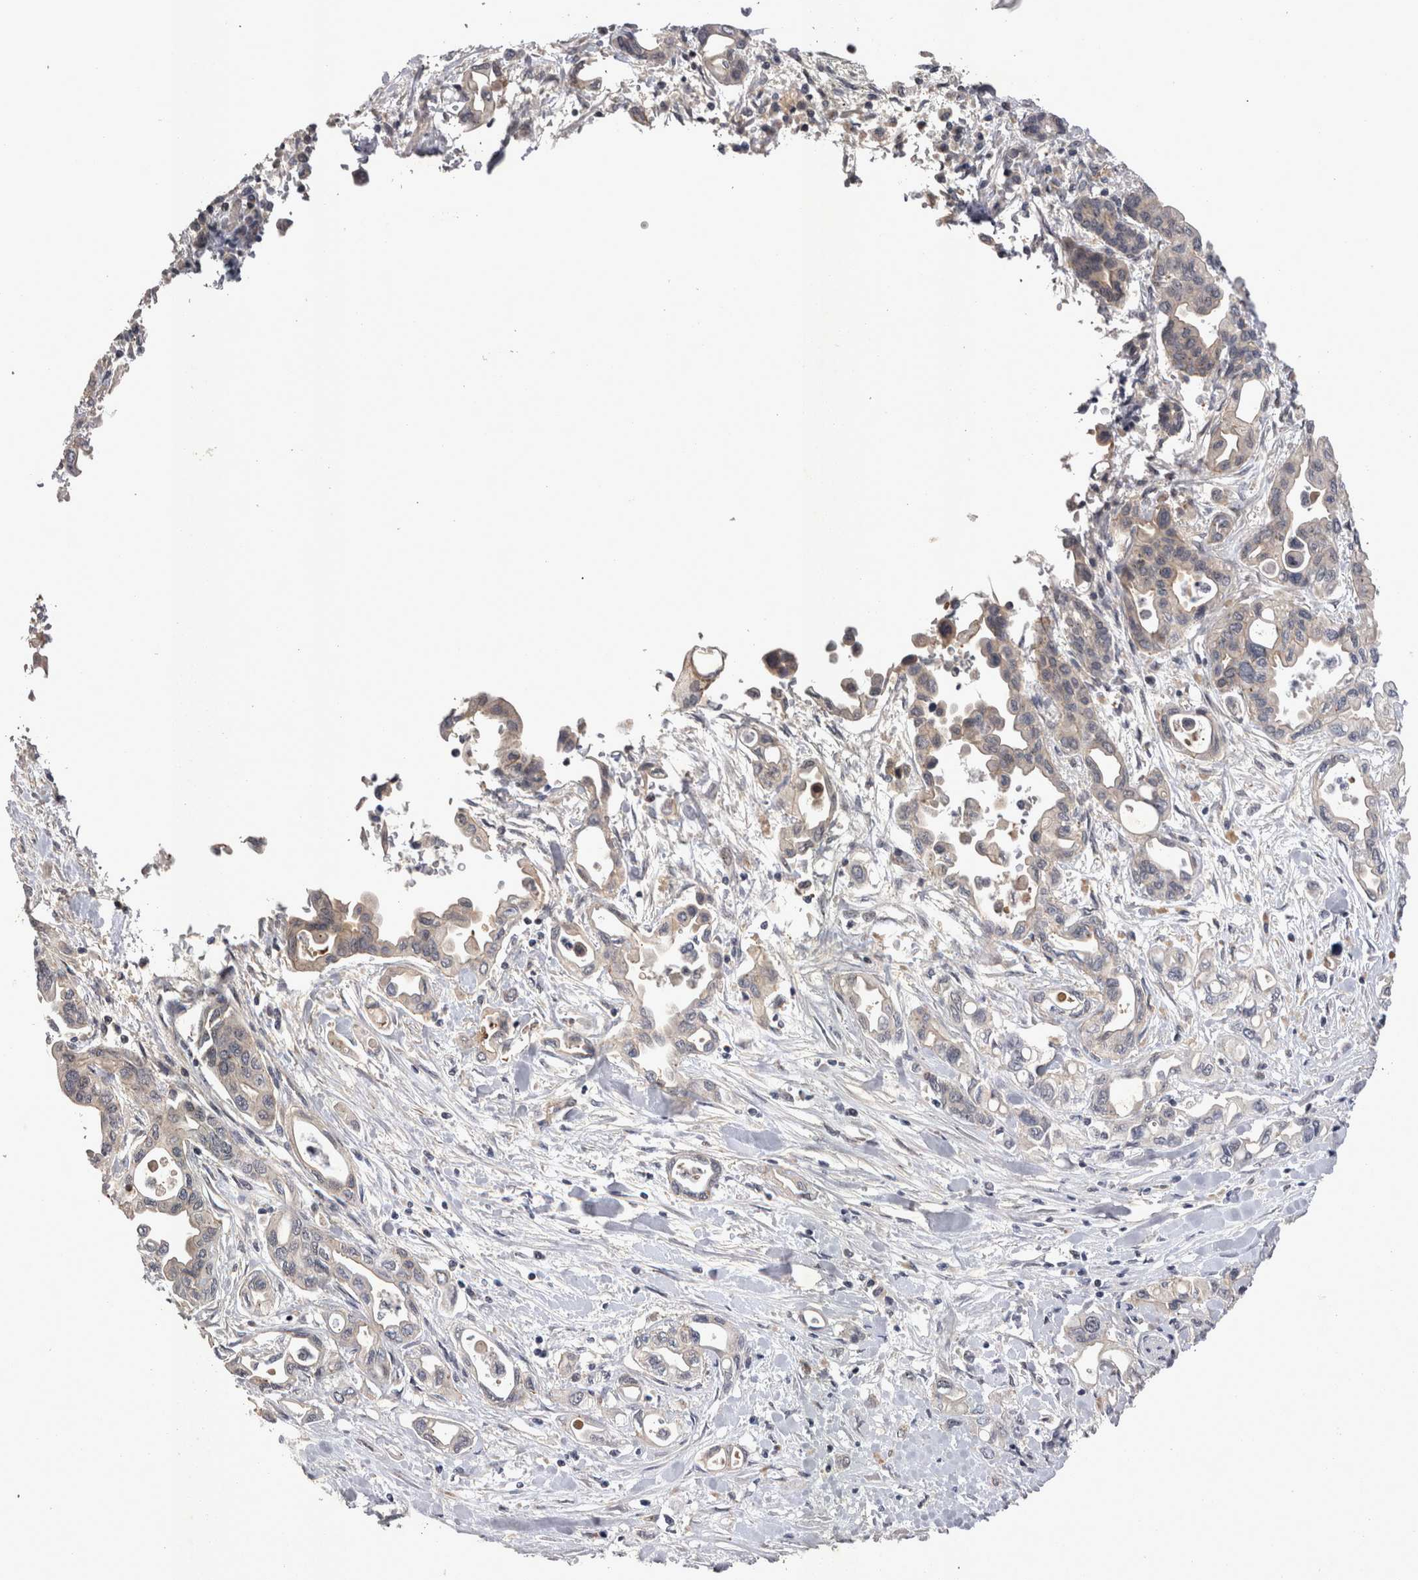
{"staining": {"intensity": "negative", "quantity": "none", "location": "none"}, "tissue": "pancreatic cancer", "cell_type": "Tumor cells", "image_type": "cancer", "snomed": [{"axis": "morphology", "description": "Adenocarcinoma, NOS"}, {"axis": "topography", "description": "Pancreas"}], "caption": "Immunohistochemistry (IHC) photomicrograph of neoplastic tissue: human pancreatic adenocarcinoma stained with DAB (3,3'-diaminobenzidine) displays no significant protein expression in tumor cells.", "gene": "CTBS", "patient": {"sex": "female", "age": 57}}